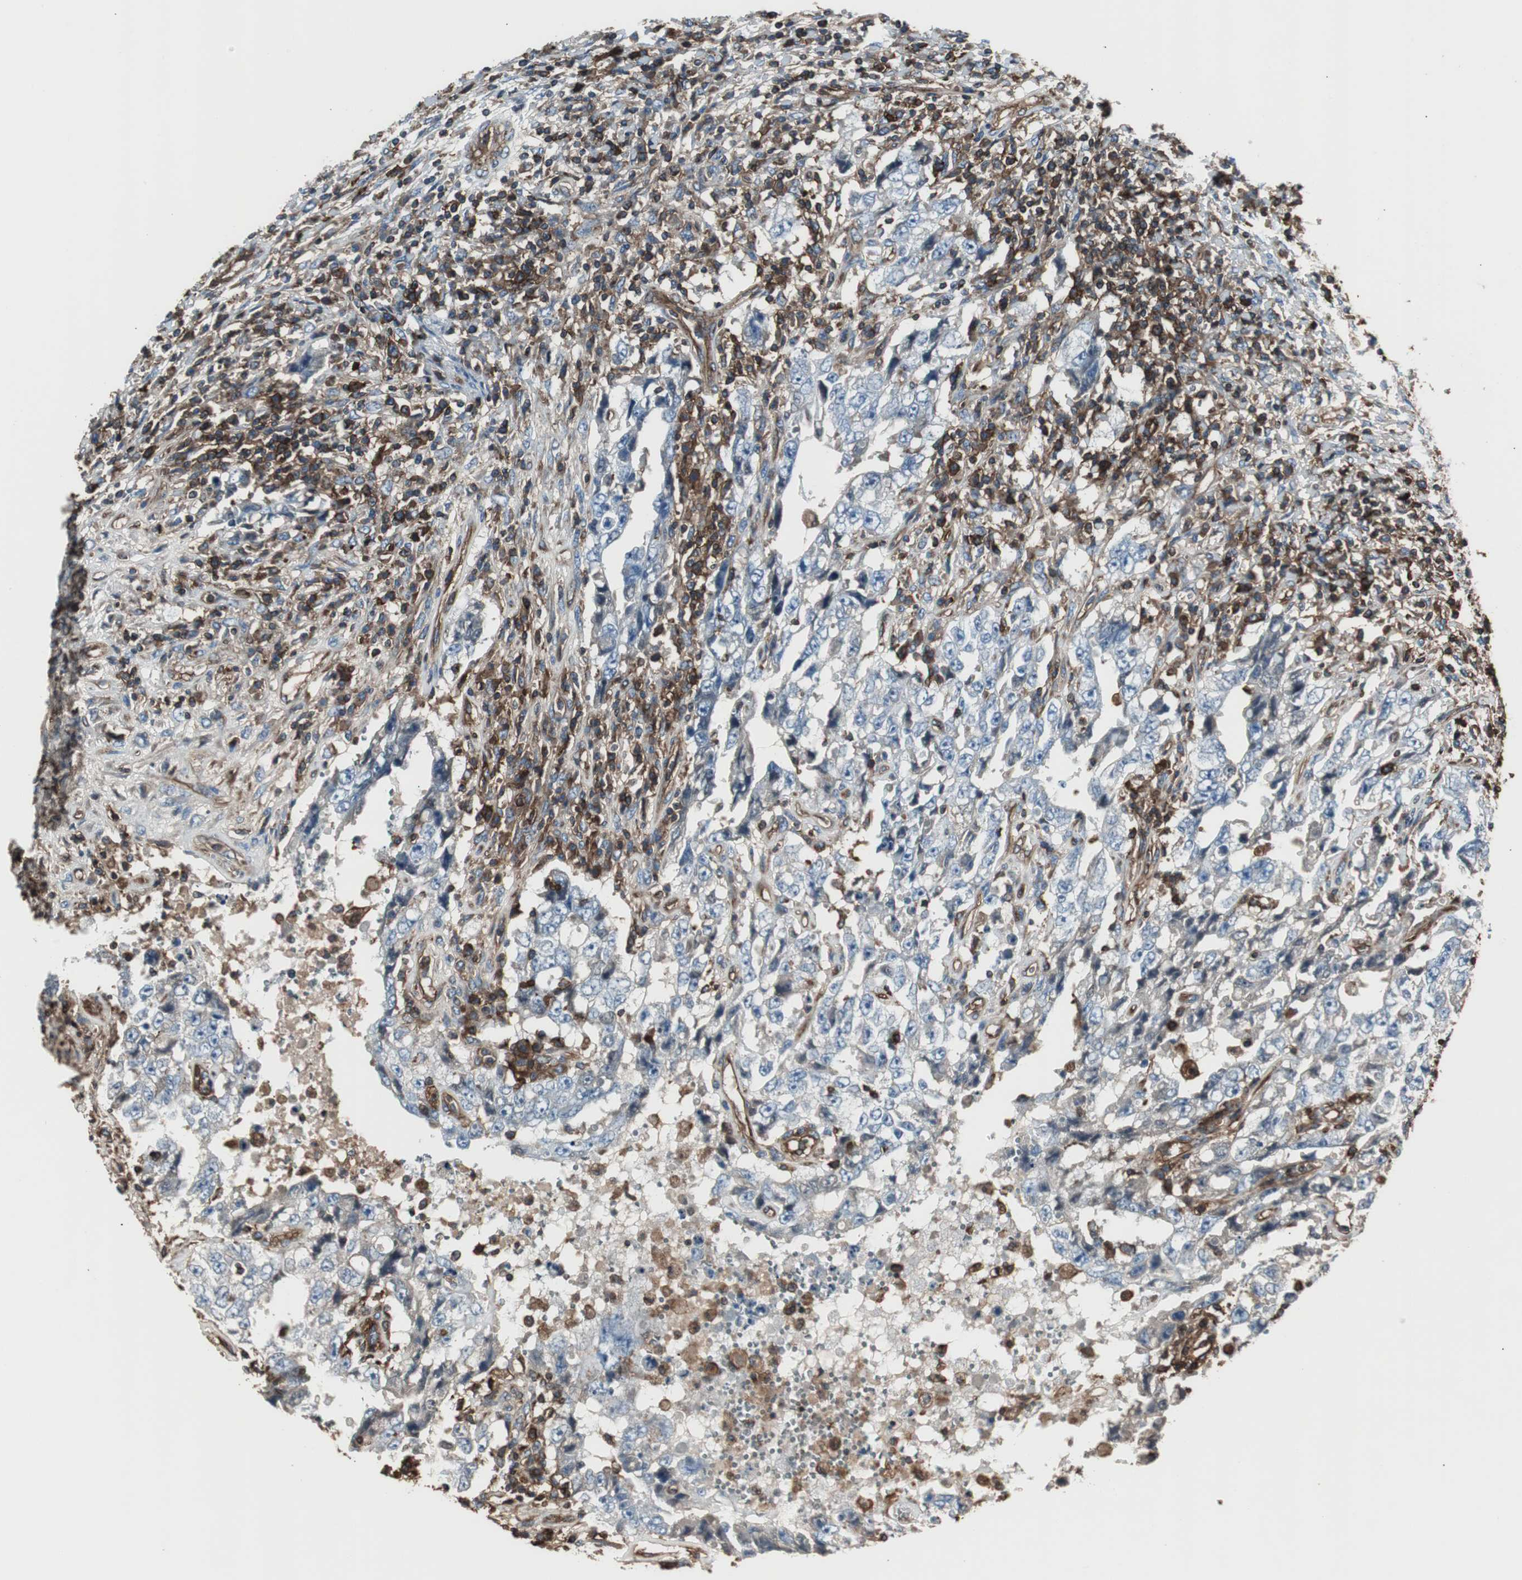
{"staining": {"intensity": "negative", "quantity": "none", "location": "none"}, "tissue": "testis cancer", "cell_type": "Tumor cells", "image_type": "cancer", "snomed": [{"axis": "morphology", "description": "Carcinoma, Embryonal, NOS"}, {"axis": "topography", "description": "Testis"}], "caption": "The micrograph exhibits no significant positivity in tumor cells of testis cancer. The staining was performed using DAB to visualize the protein expression in brown, while the nuclei were stained in blue with hematoxylin (Magnification: 20x).", "gene": "B2M", "patient": {"sex": "male", "age": 26}}